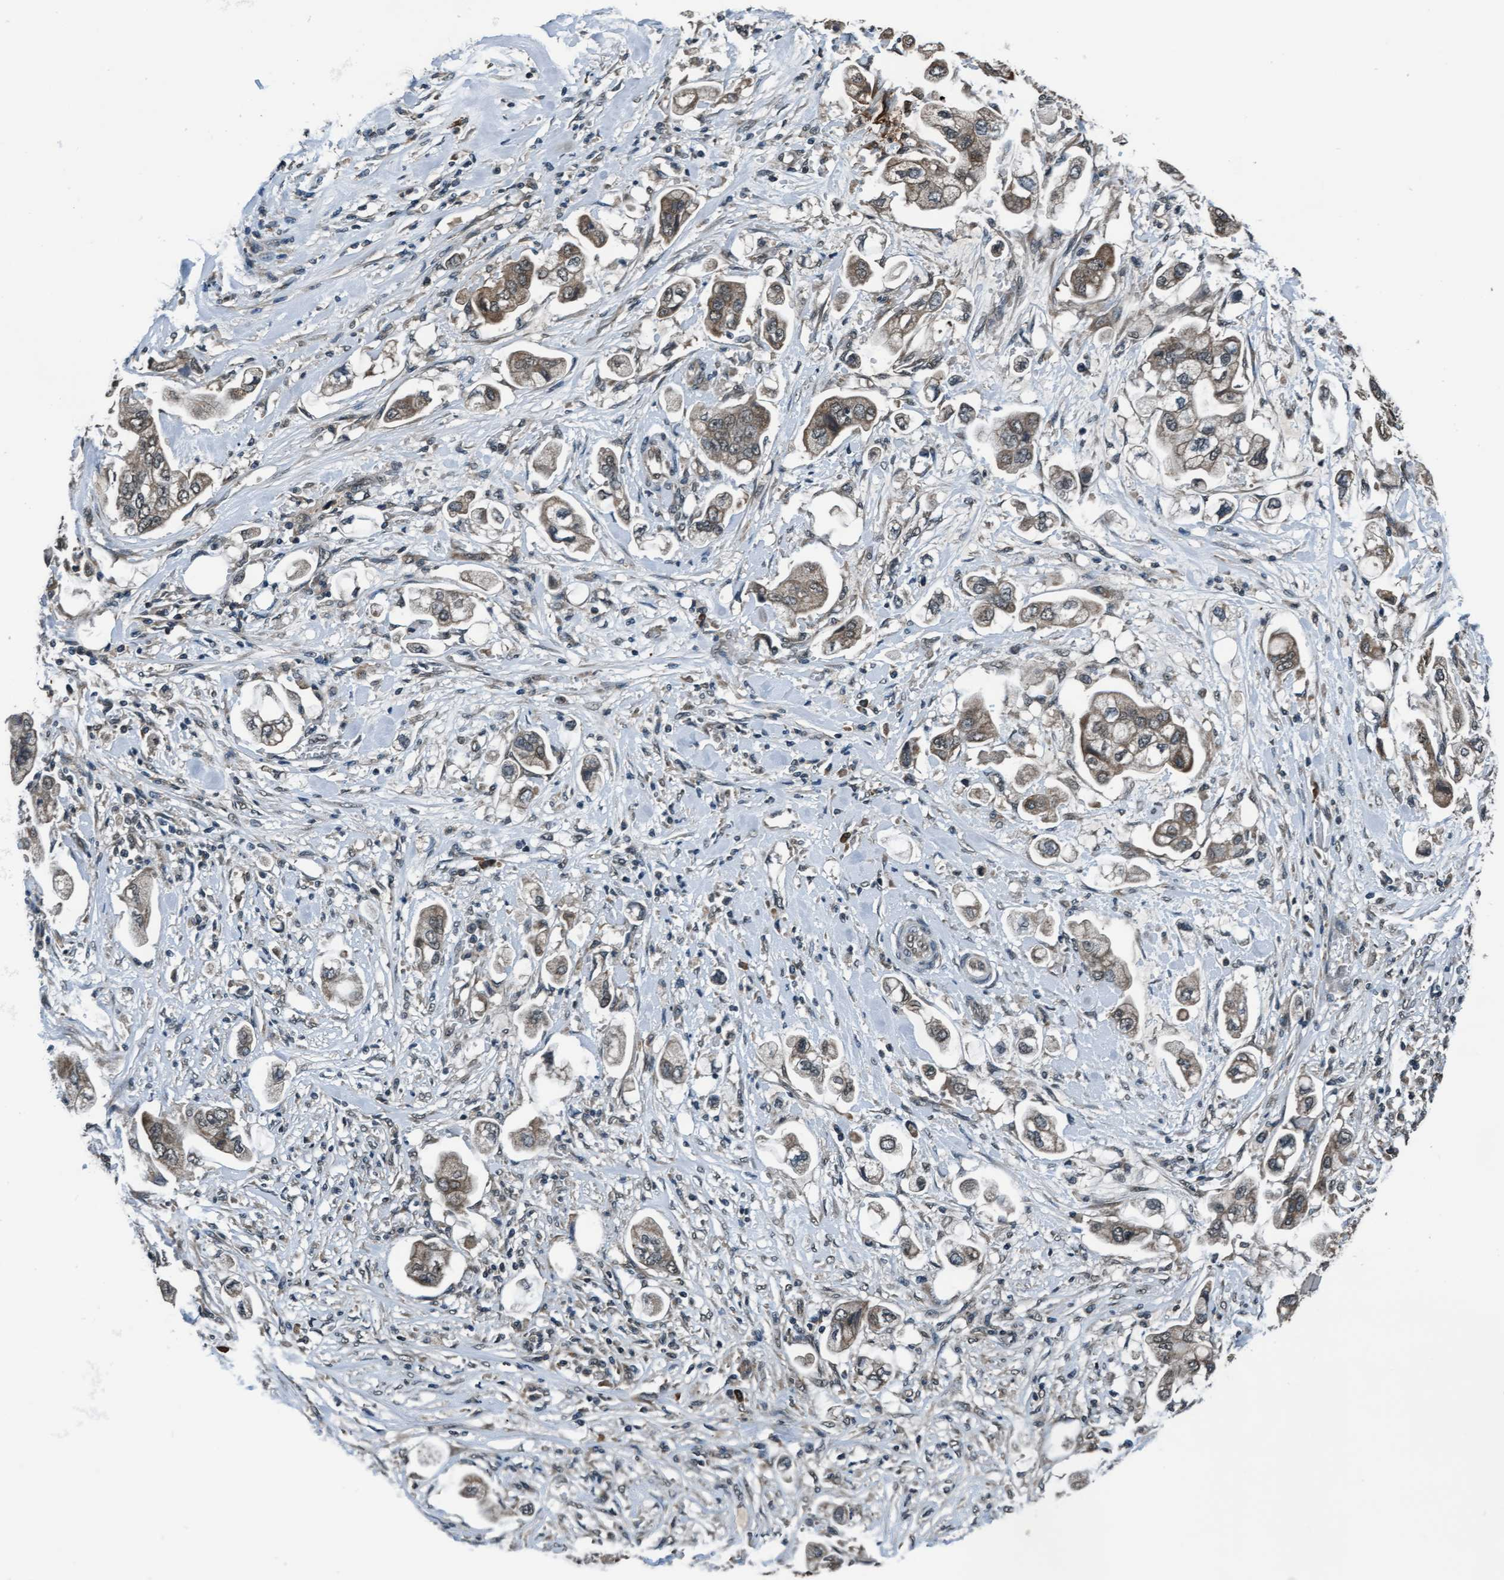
{"staining": {"intensity": "moderate", "quantity": ">75%", "location": "cytoplasmic/membranous"}, "tissue": "stomach cancer", "cell_type": "Tumor cells", "image_type": "cancer", "snomed": [{"axis": "morphology", "description": "Adenocarcinoma, NOS"}, {"axis": "topography", "description": "Stomach"}], "caption": "A medium amount of moderate cytoplasmic/membranous staining is seen in about >75% of tumor cells in stomach adenocarcinoma tissue.", "gene": "WASF1", "patient": {"sex": "male", "age": 62}}